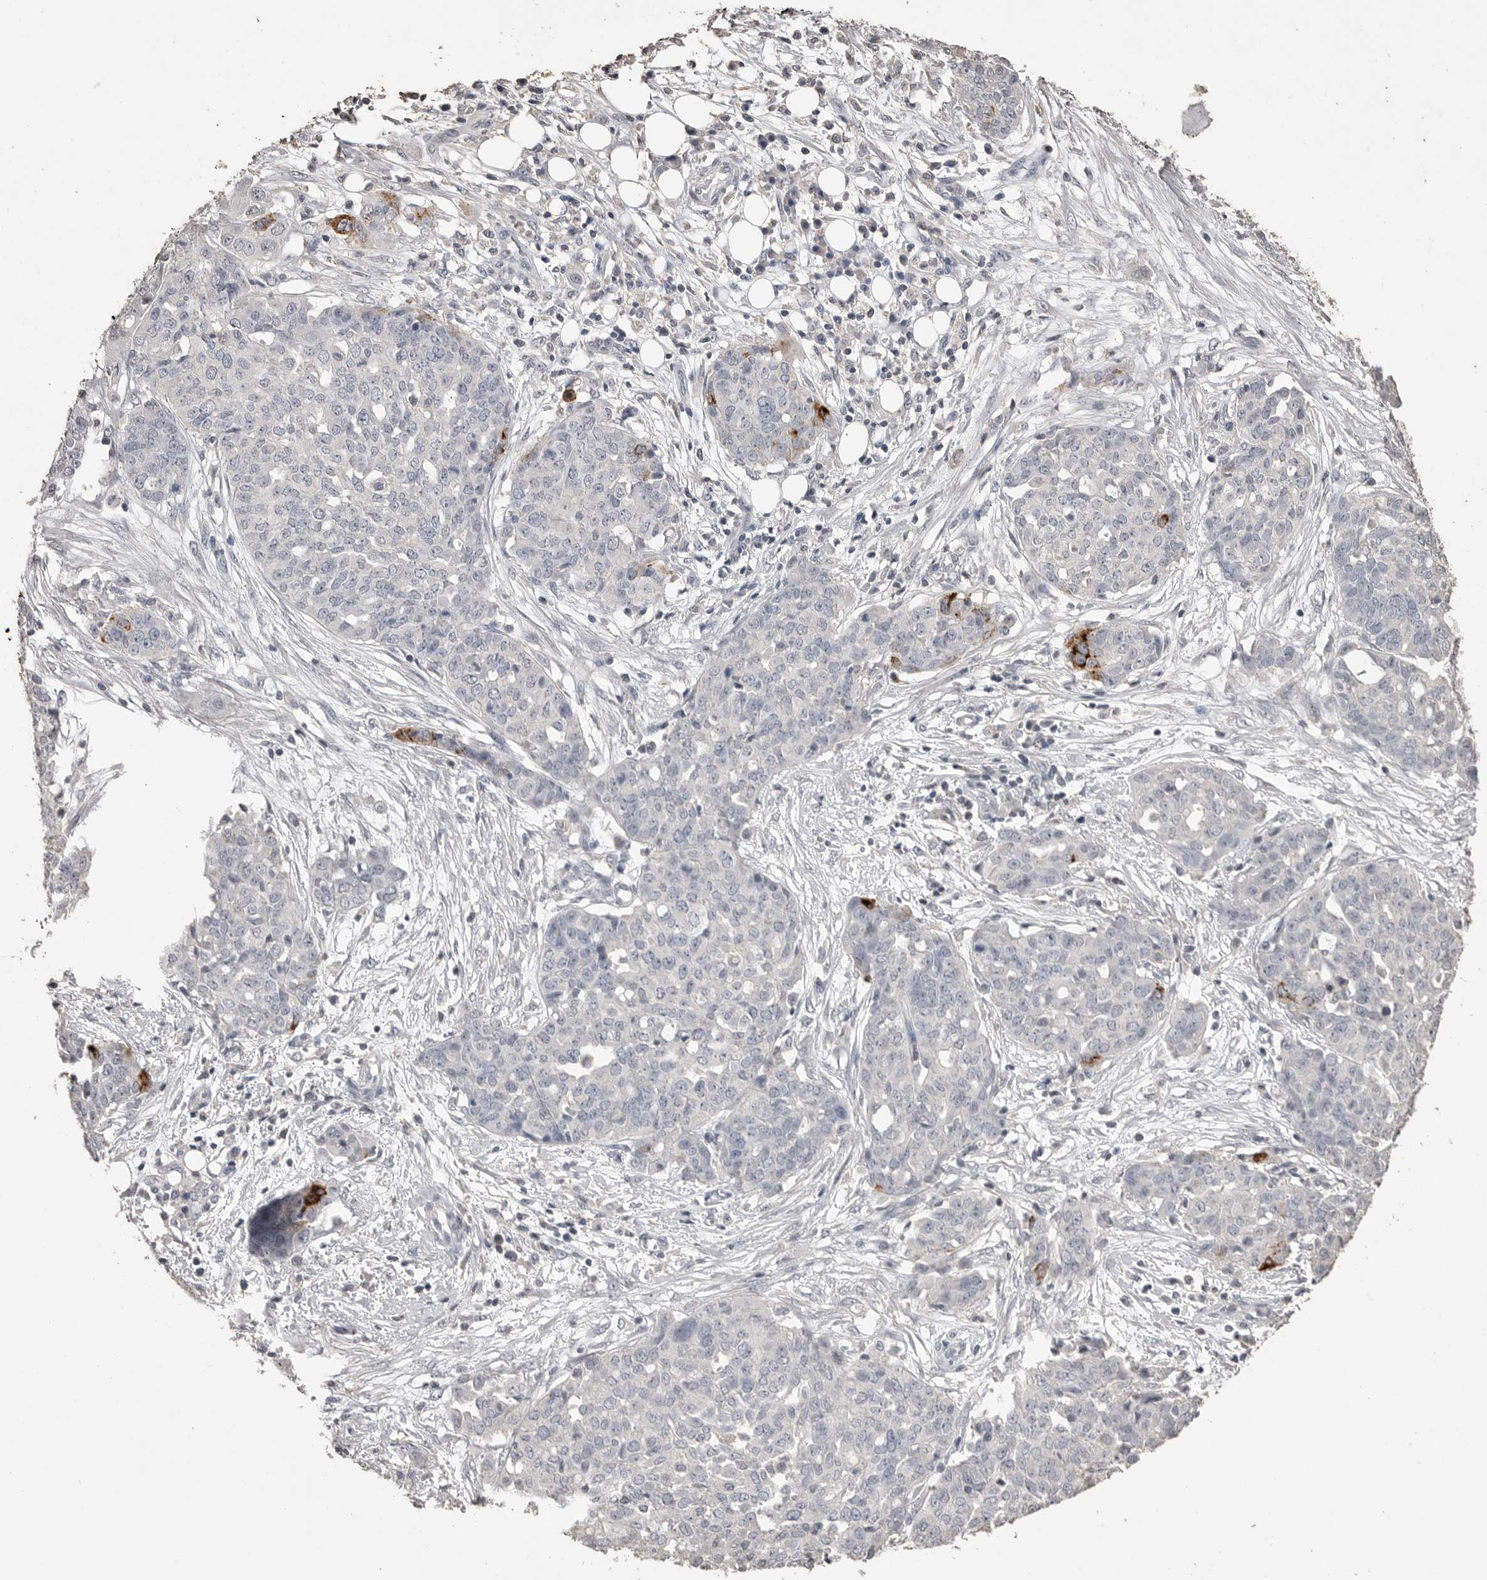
{"staining": {"intensity": "negative", "quantity": "none", "location": "none"}, "tissue": "ovarian cancer", "cell_type": "Tumor cells", "image_type": "cancer", "snomed": [{"axis": "morphology", "description": "Cystadenocarcinoma, serous, NOS"}, {"axis": "topography", "description": "Soft tissue"}, {"axis": "topography", "description": "Ovary"}], "caption": "Ovarian cancer was stained to show a protein in brown. There is no significant positivity in tumor cells. Nuclei are stained in blue.", "gene": "MMP7", "patient": {"sex": "female", "age": 57}}